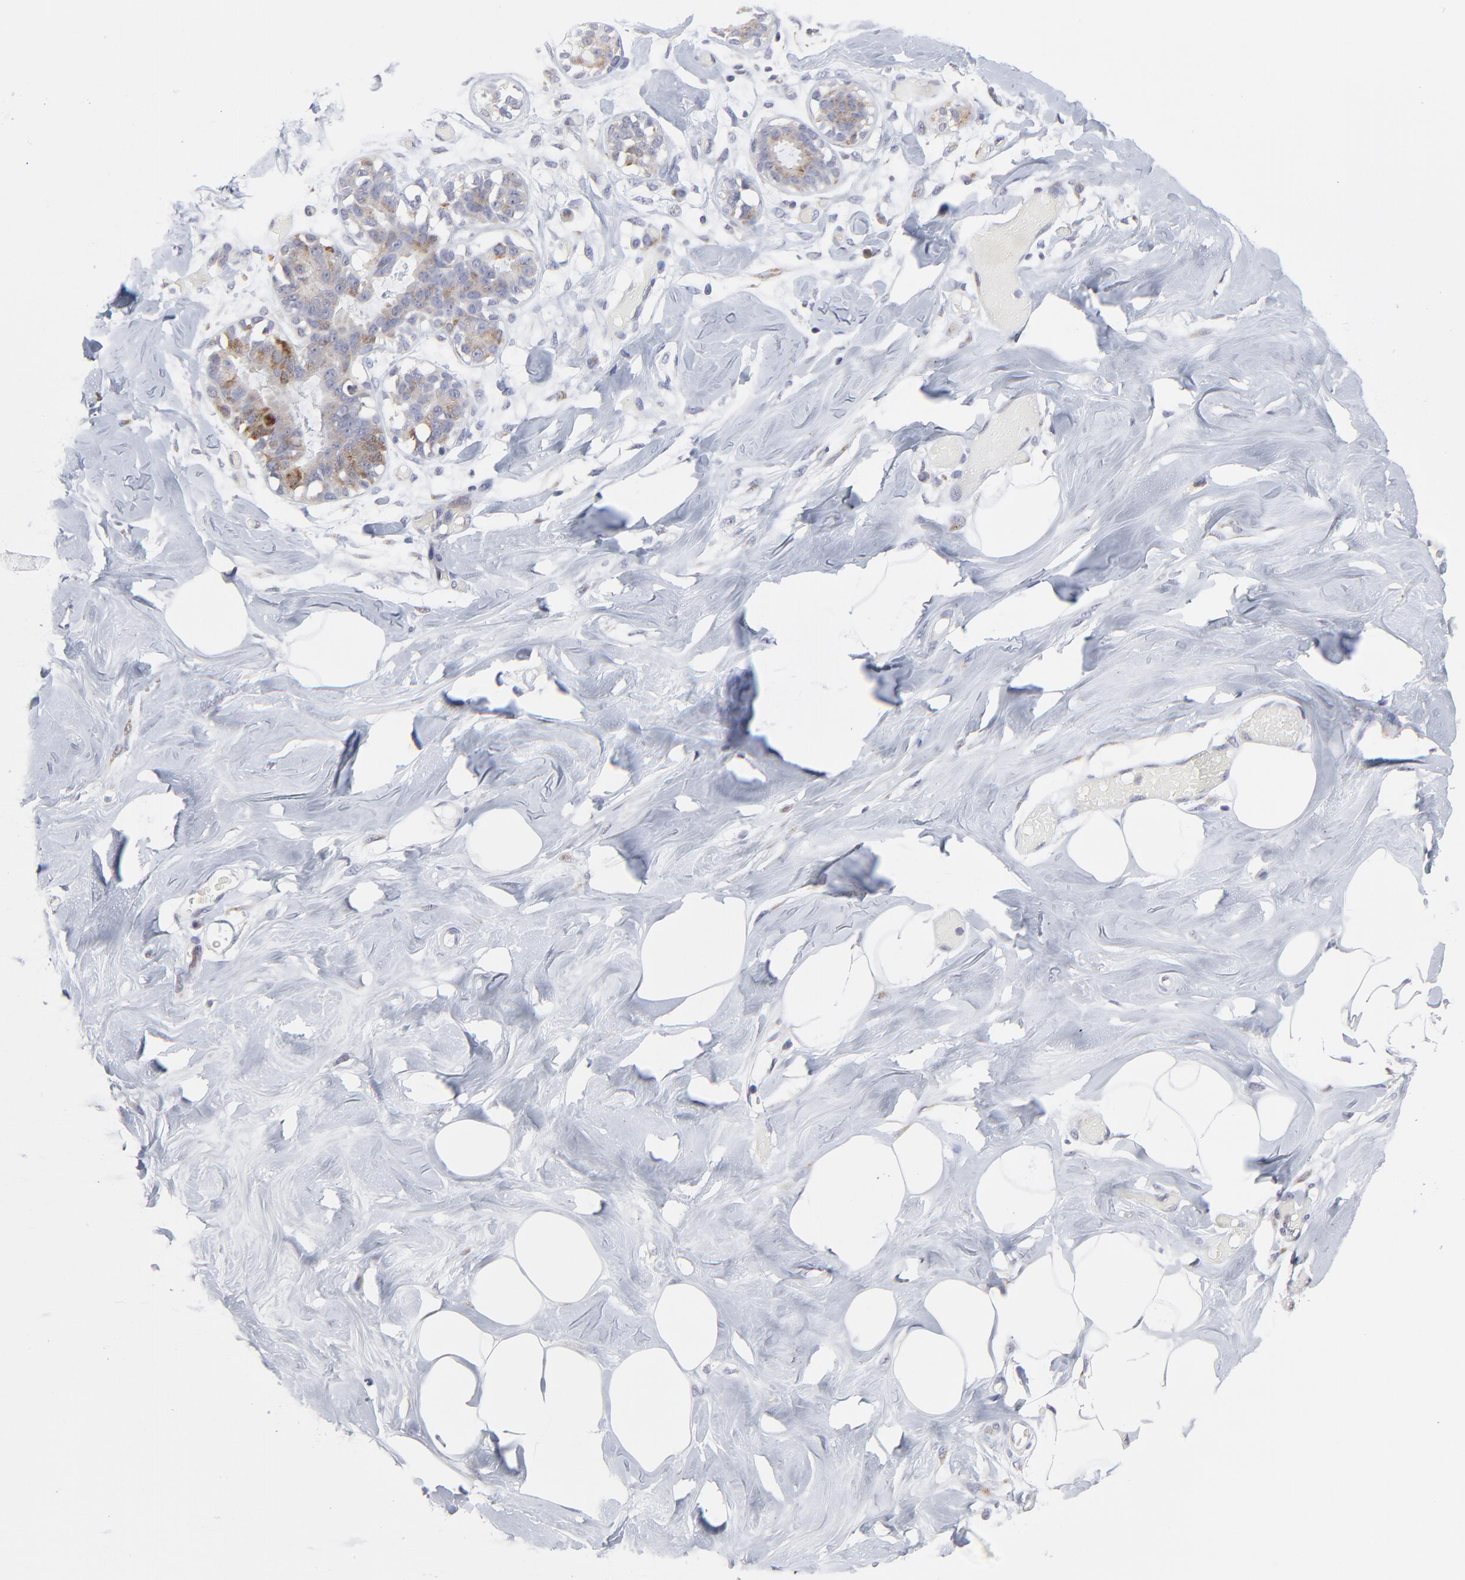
{"staining": {"intensity": "negative", "quantity": "none", "location": "none"}, "tissue": "breast", "cell_type": "Adipocytes", "image_type": "normal", "snomed": [{"axis": "morphology", "description": "Normal tissue, NOS"}, {"axis": "topography", "description": "Breast"}, {"axis": "topography", "description": "Soft tissue"}], "caption": "Adipocytes show no significant protein expression in unremarkable breast. (Brightfield microscopy of DAB immunohistochemistry at high magnification).", "gene": "NCAPH", "patient": {"sex": "female", "age": 25}}